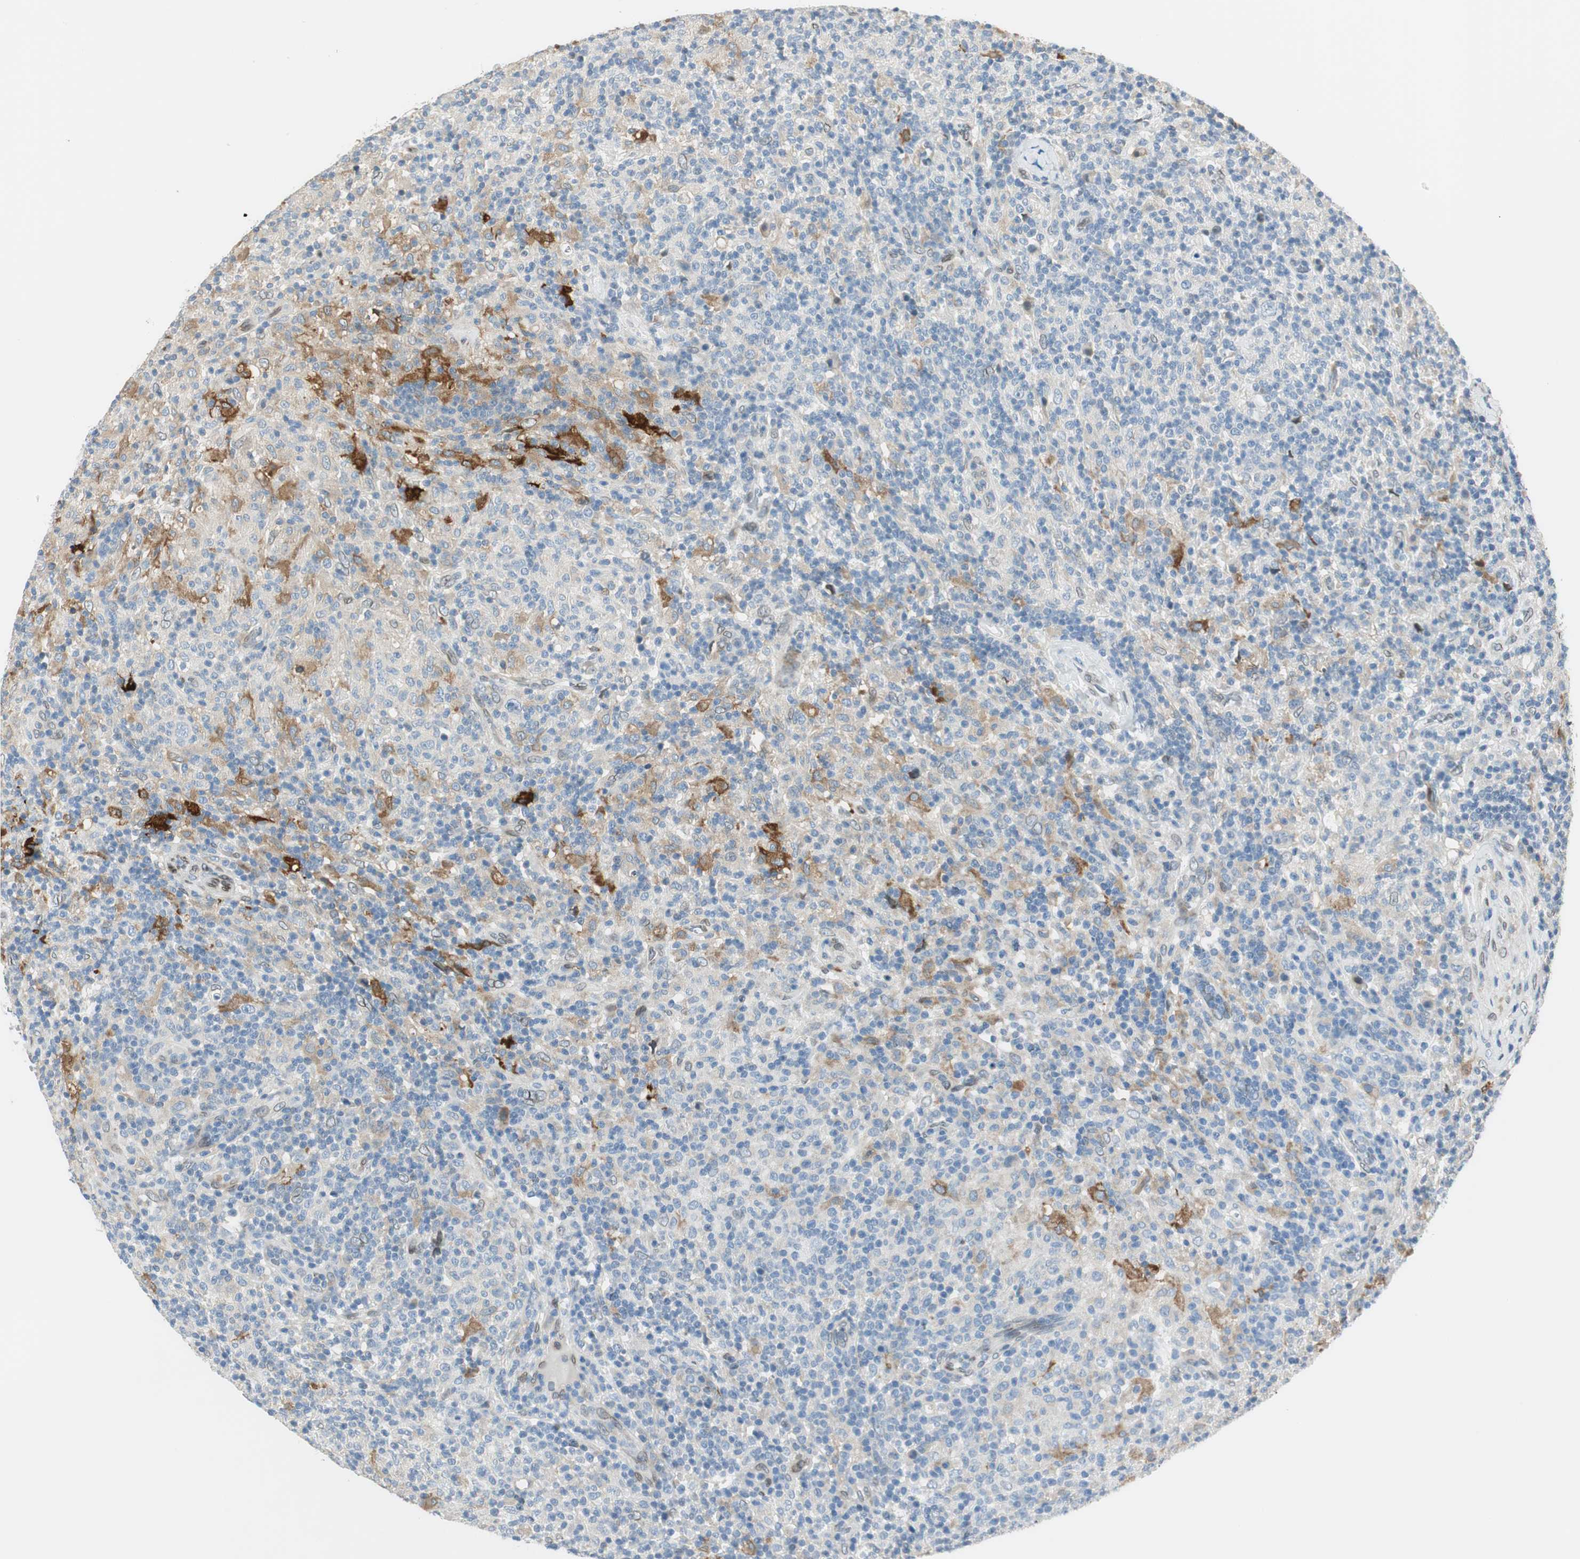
{"staining": {"intensity": "negative", "quantity": "none", "location": "none"}, "tissue": "lymphoma", "cell_type": "Tumor cells", "image_type": "cancer", "snomed": [{"axis": "morphology", "description": "Hodgkin's disease, NOS"}, {"axis": "topography", "description": "Lymph node"}], "caption": "DAB (3,3'-diaminobenzidine) immunohistochemical staining of lymphoma exhibits no significant positivity in tumor cells.", "gene": "TMEM260", "patient": {"sex": "male", "age": 70}}